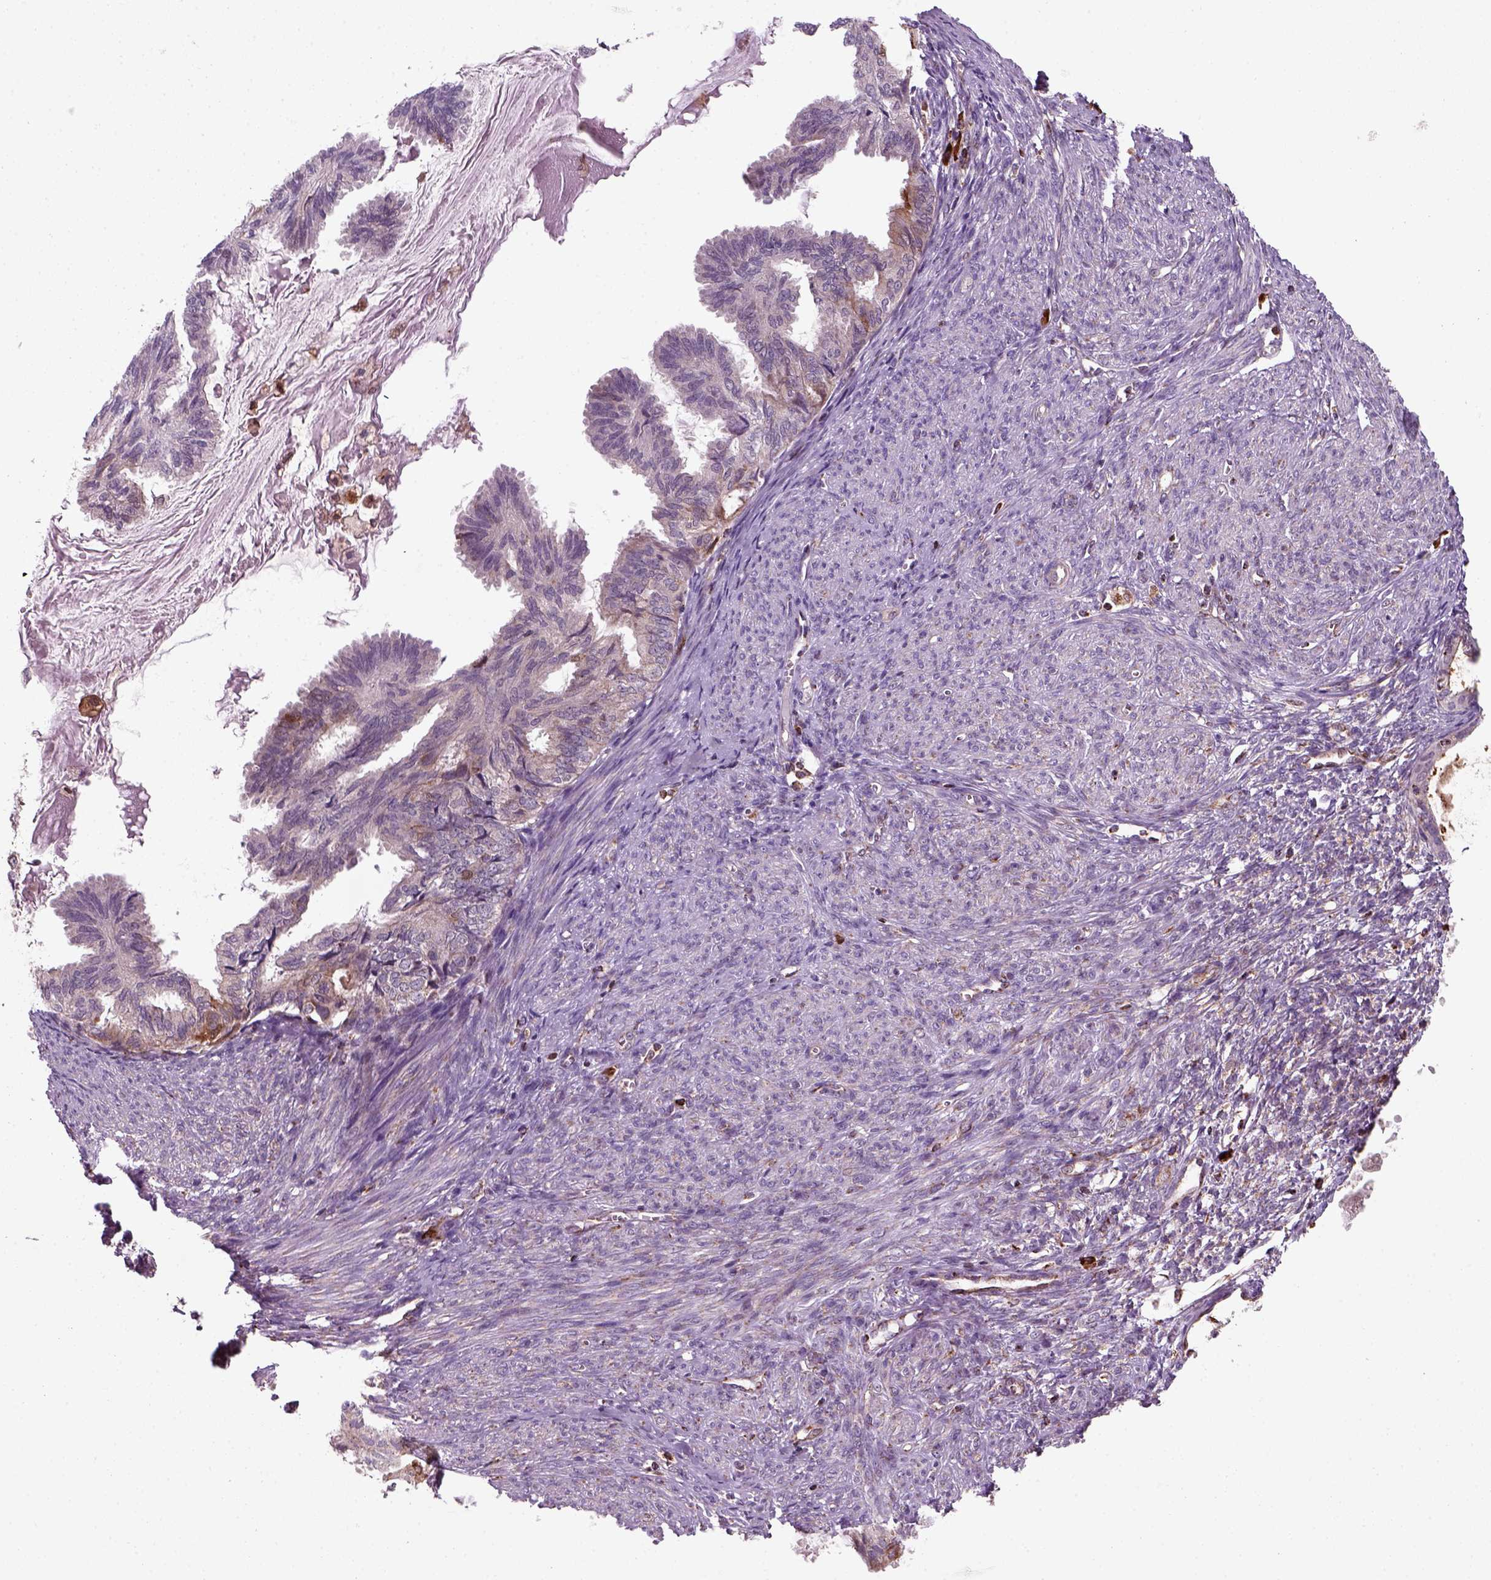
{"staining": {"intensity": "weak", "quantity": "<25%", "location": "cytoplasmic/membranous"}, "tissue": "endometrial cancer", "cell_type": "Tumor cells", "image_type": "cancer", "snomed": [{"axis": "morphology", "description": "Adenocarcinoma, NOS"}, {"axis": "topography", "description": "Endometrium"}], "caption": "The IHC micrograph has no significant positivity in tumor cells of endometrial adenocarcinoma tissue.", "gene": "NUDT16L1", "patient": {"sex": "female", "age": 86}}